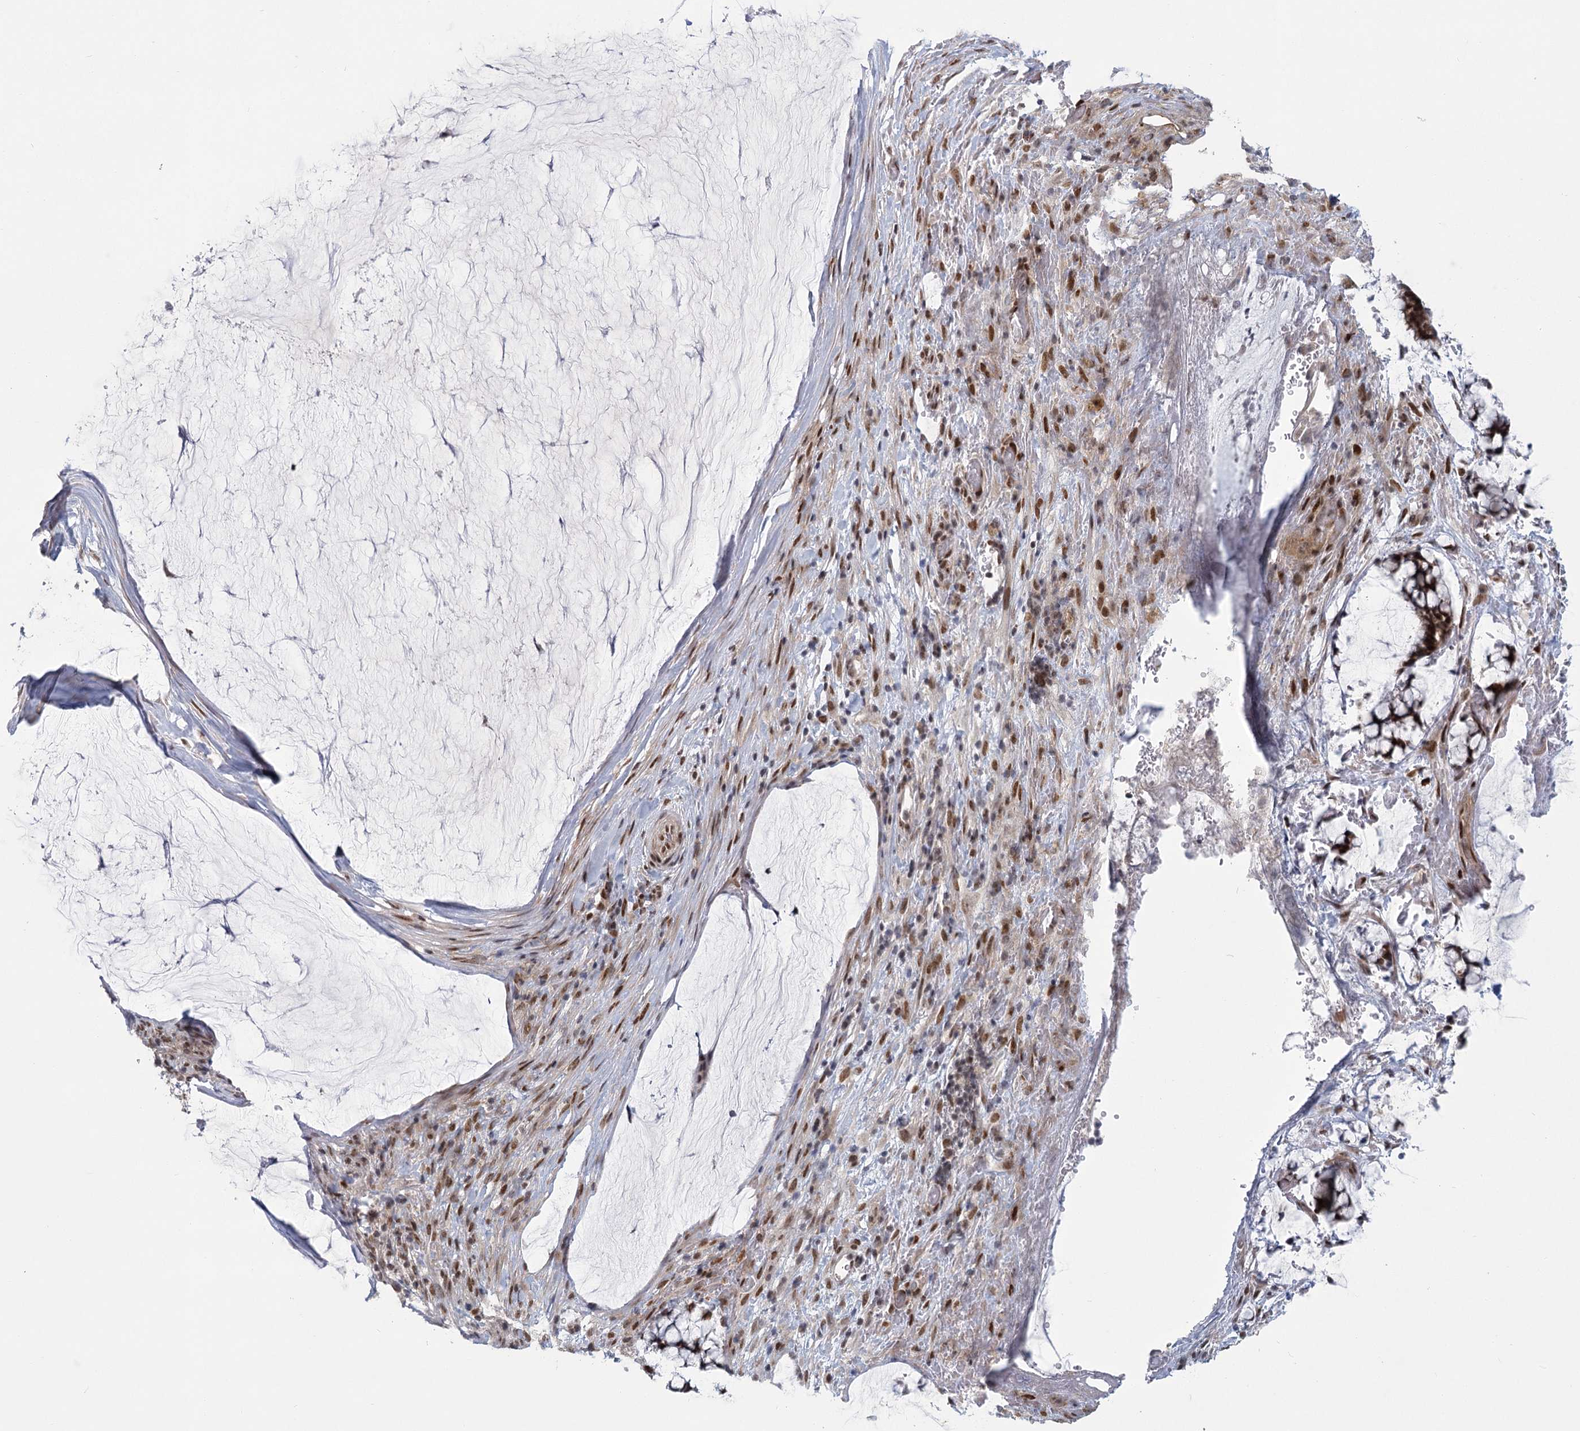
{"staining": {"intensity": "strong", "quantity": ">75%", "location": "nuclear"}, "tissue": "ovarian cancer", "cell_type": "Tumor cells", "image_type": "cancer", "snomed": [{"axis": "morphology", "description": "Cystadenocarcinoma, mucinous, NOS"}, {"axis": "topography", "description": "Ovary"}], "caption": "Mucinous cystadenocarcinoma (ovarian) stained with a brown dye demonstrates strong nuclear positive expression in about >75% of tumor cells.", "gene": "CIB4", "patient": {"sex": "female", "age": 42}}